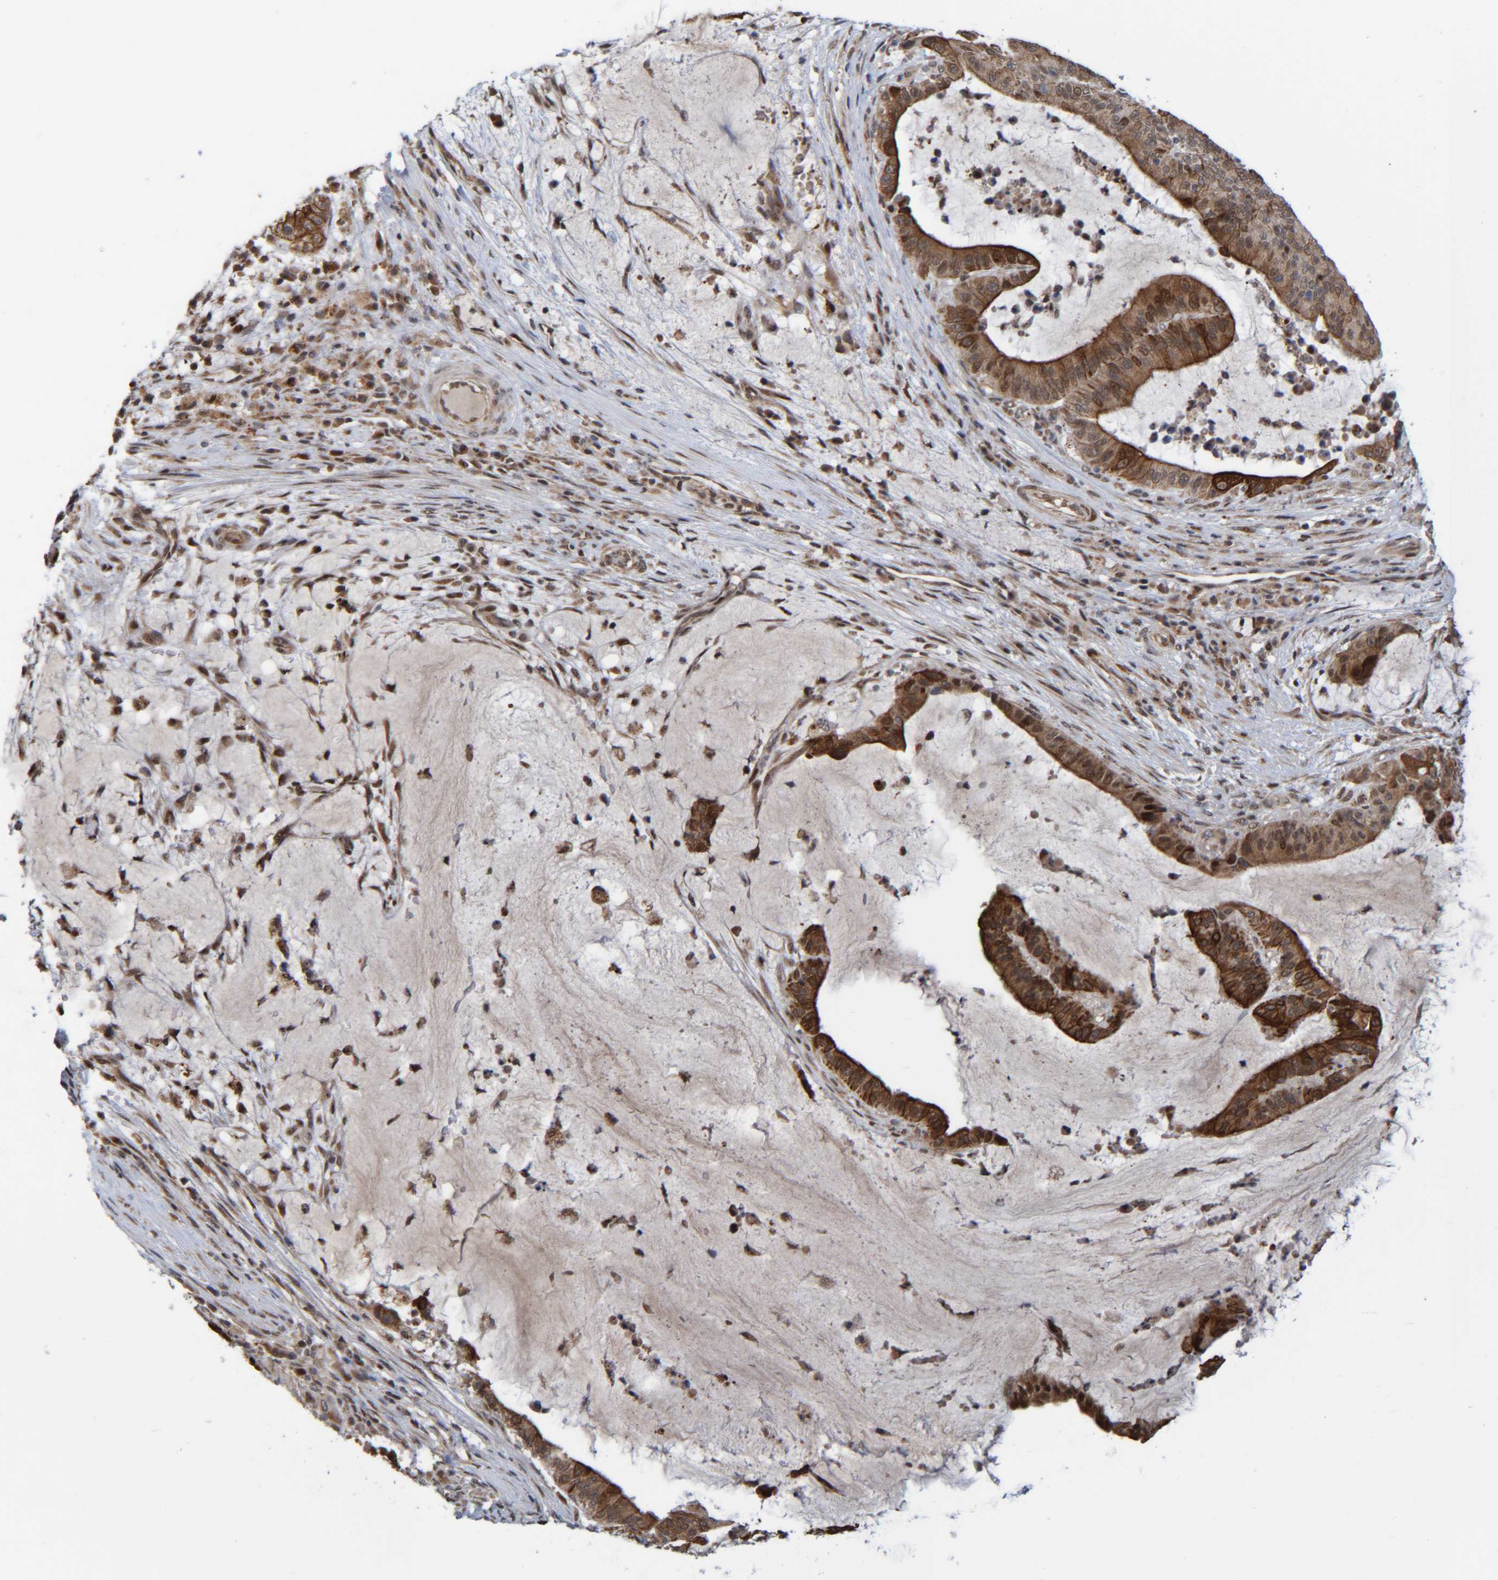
{"staining": {"intensity": "strong", "quantity": ">75%", "location": "cytoplasmic/membranous,nuclear"}, "tissue": "liver cancer", "cell_type": "Tumor cells", "image_type": "cancer", "snomed": [{"axis": "morphology", "description": "Normal tissue, NOS"}, {"axis": "morphology", "description": "Cholangiocarcinoma"}, {"axis": "topography", "description": "Liver"}, {"axis": "topography", "description": "Peripheral nerve tissue"}], "caption": "A high-resolution image shows immunohistochemistry staining of liver cancer (cholangiocarcinoma), which demonstrates strong cytoplasmic/membranous and nuclear staining in approximately >75% of tumor cells.", "gene": "CCDC57", "patient": {"sex": "female", "age": 73}}